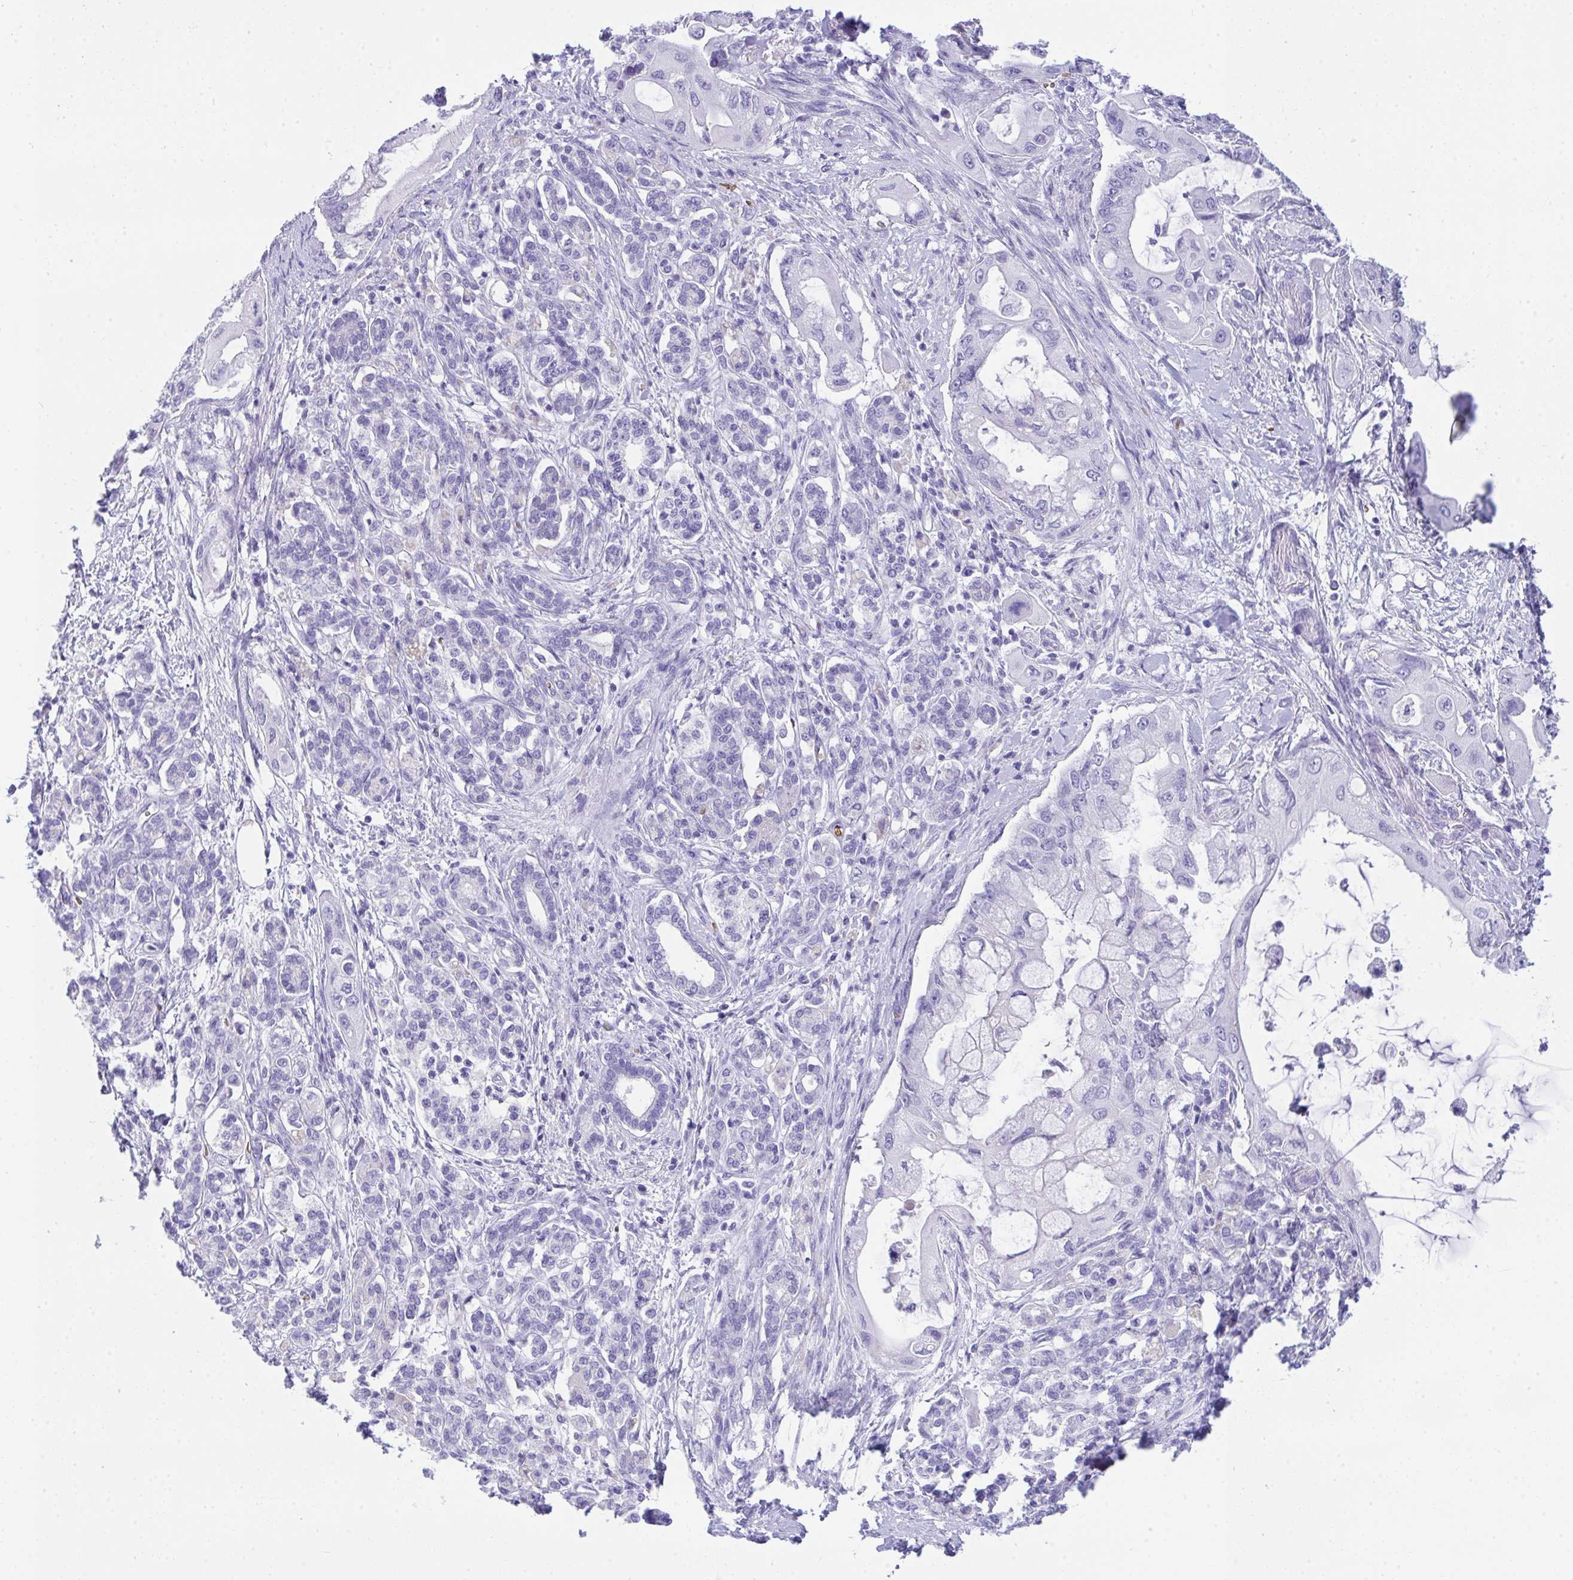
{"staining": {"intensity": "negative", "quantity": "none", "location": "none"}, "tissue": "pancreatic cancer", "cell_type": "Tumor cells", "image_type": "cancer", "snomed": [{"axis": "morphology", "description": "Adenocarcinoma, NOS"}, {"axis": "topography", "description": "Pancreas"}], "caption": "DAB immunohistochemical staining of pancreatic cancer (adenocarcinoma) demonstrates no significant expression in tumor cells.", "gene": "ANK1", "patient": {"sex": "male", "age": 57}}